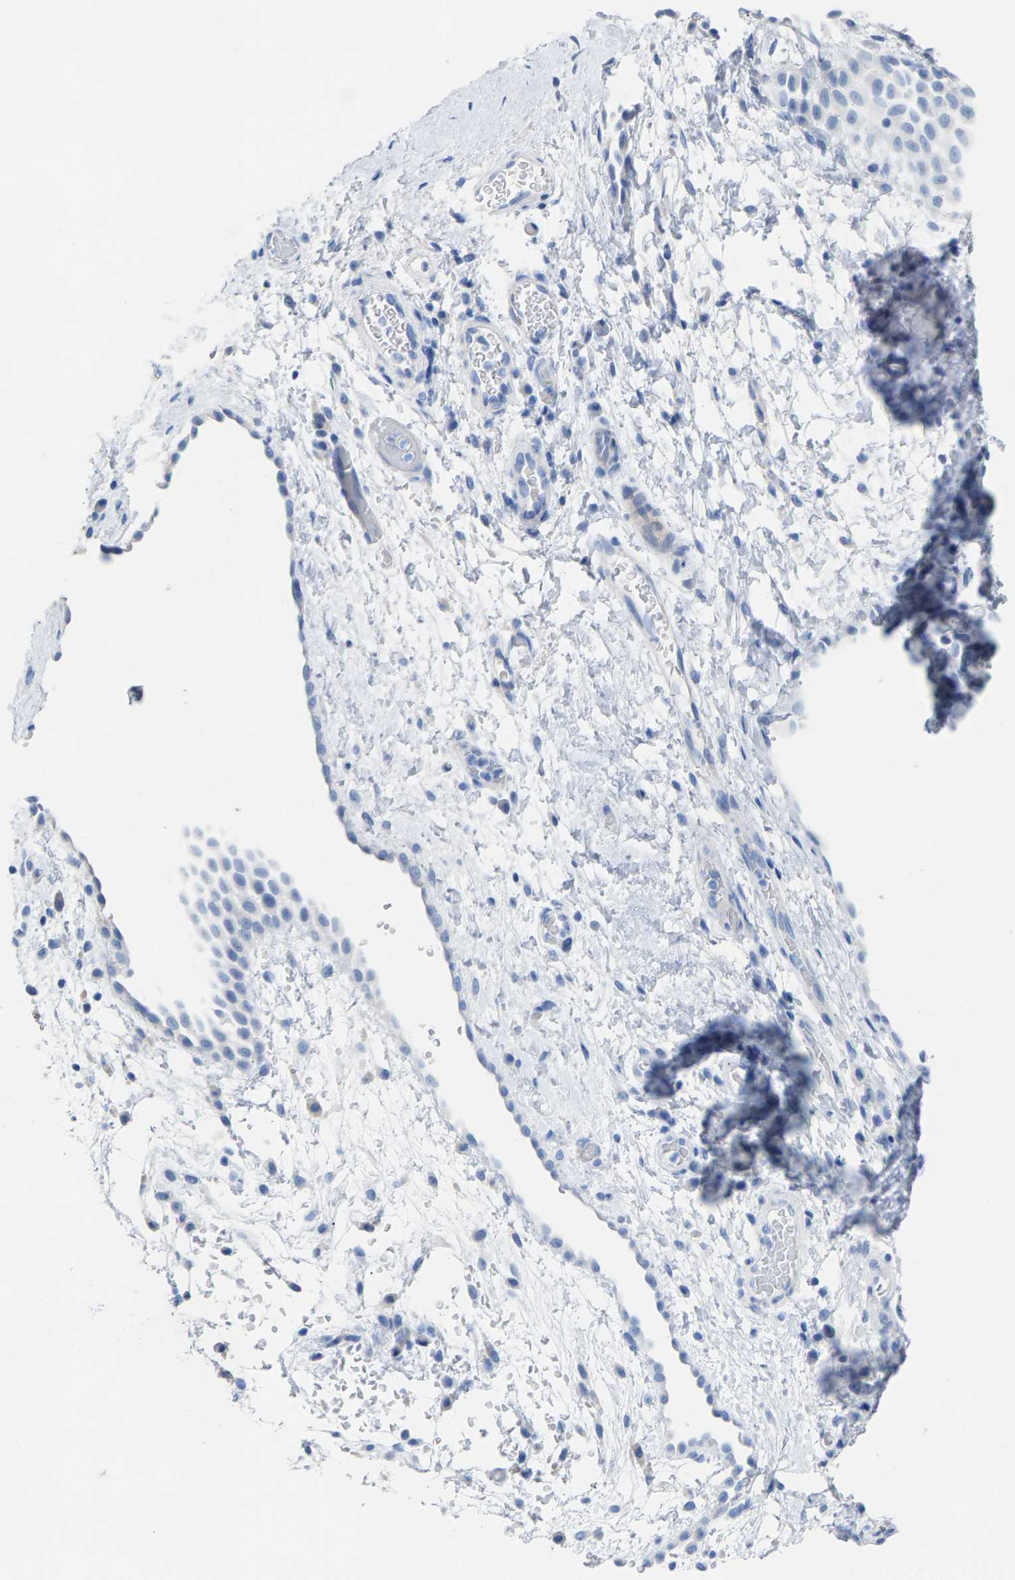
{"staining": {"intensity": "negative", "quantity": "none", "location": "none"}, "tissue": "liver cancer", "cell_type": "Tumor cells", "image_type": "cancer", "snomed": [{"axis": "morphology", "description": "Carcinoma, Hepatocellular, NOS"}, {"axis": "topography", "description": "Liver"}], "caption": "This micrograph is of liver hepatocellular carcinoma stained with immunohistochemistry to label a protein in brown with the nuclei are counter-stained blue. There is no positivity in tumor cells. (DAB (3,3'-diaminobenzidine) immunohistochemistry (IHC) visualized using brightfield microscopy, high magnification).", "gene": "CPA1", "patient": {"sex": "male", "age": 80}}